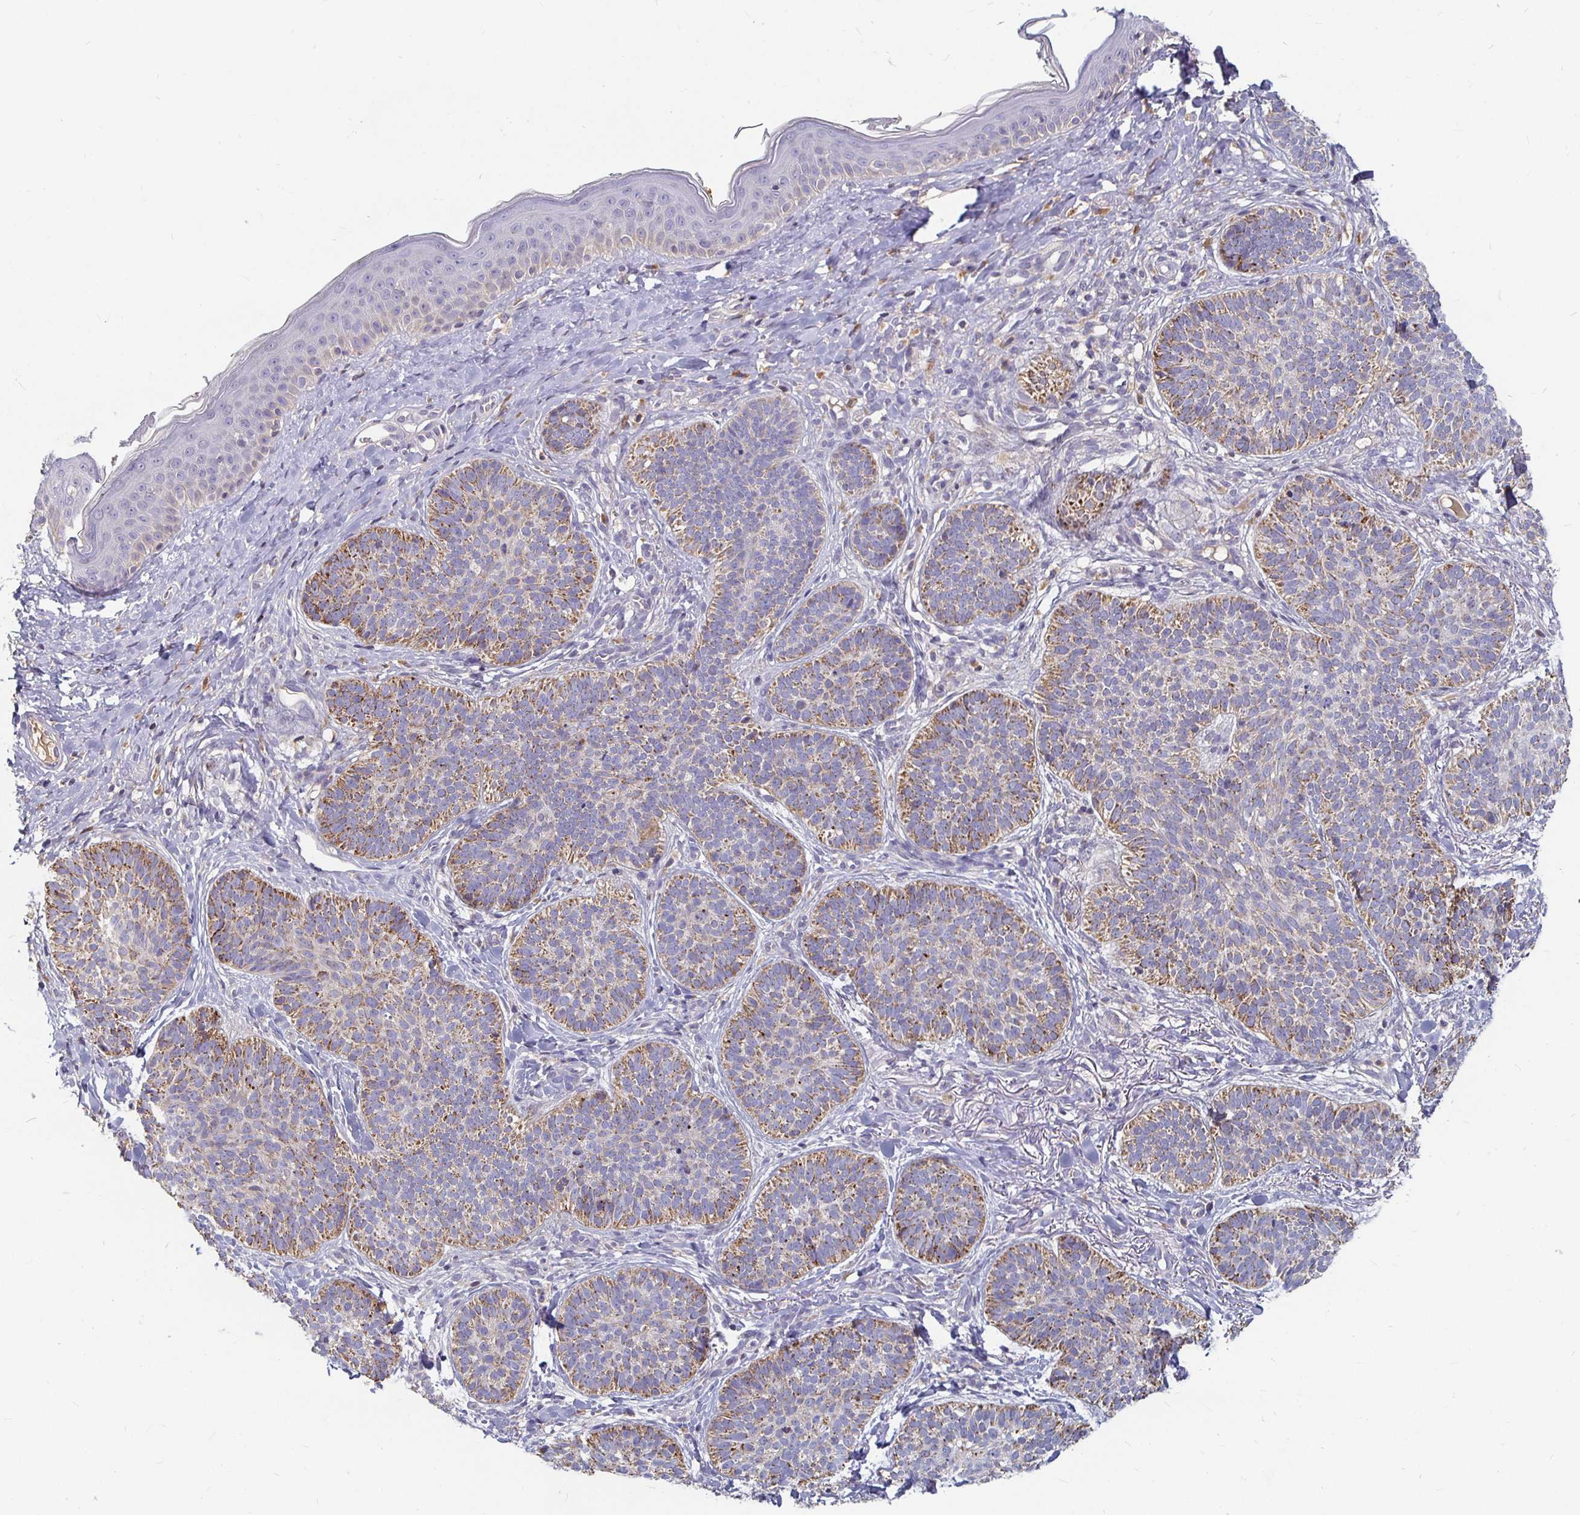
{"staining": {"intensity": "moderate", "quantity": ">75%", "location": "cytoplasmic/membranous"}, "tissue": "skin cancer", "cell_type": "Tumor cells", "image_type": "cancer", "snomed": [{"axis": "morphology", "description": "Basal cell carcinoma"}, {"axis": "topography", "description": "Skin"}], "caption": "Moderate cytoplasmic/membranous expression is present in about >75% of tumor cells in skin basal cell carcinoma.", "gene": "RNF144B", "patient": {"sex": "male", "age": 54}}